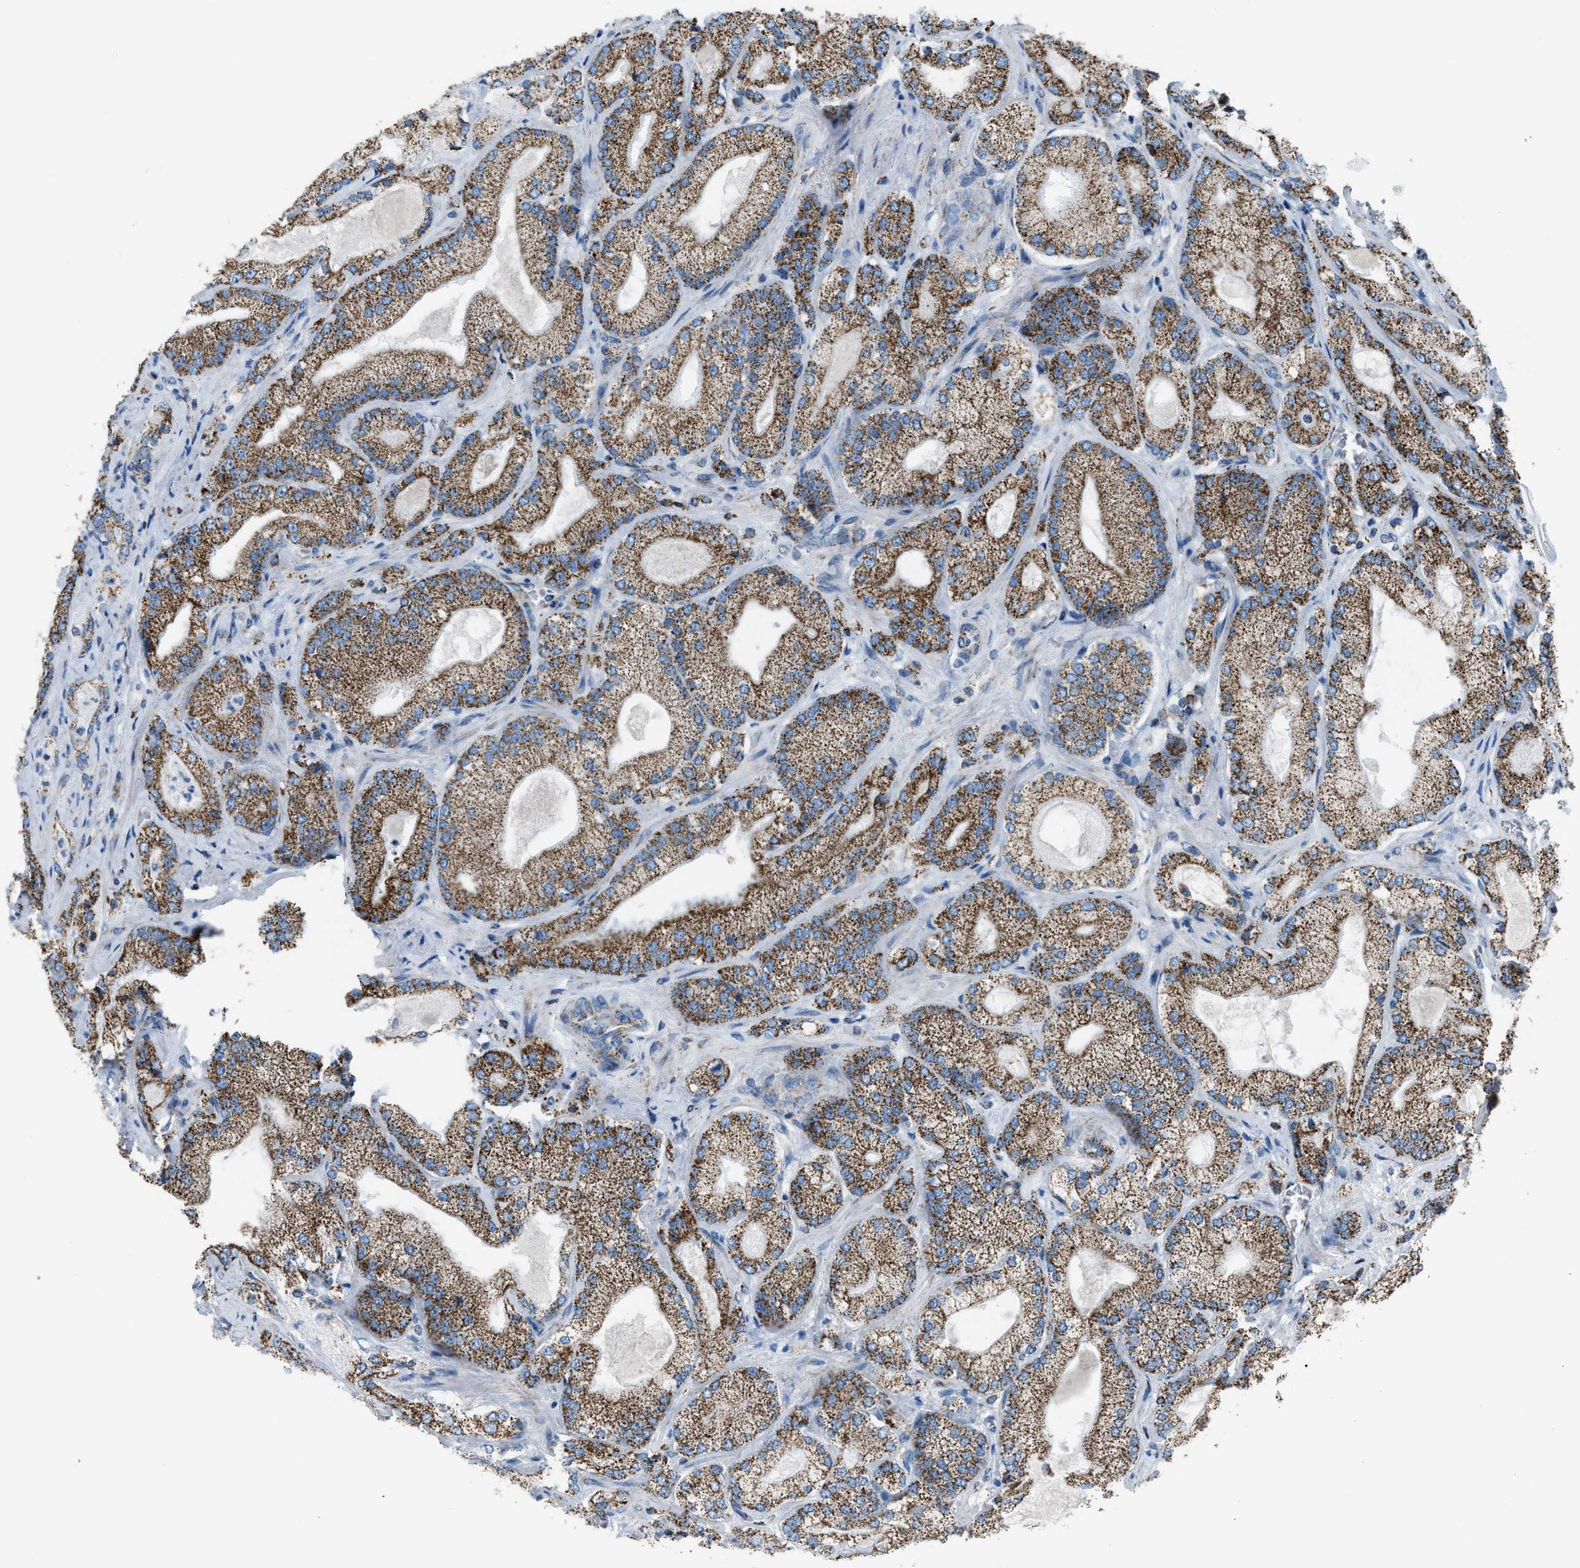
{"staining": {"intensity": "moderate", "quantity": ">75%", "location": "cytoplasmic/membranous"}, "tissue": "prostate cancer", "cell_type": "Tumor cells", "image_type": "cancer", "snomed": [{"axis": "morphology", "description": "Adenocarcinoma, Low grade"}, {"axis": "topography", "description": "Prostate"}], "caption": "An image of prostate cancer stained for a protein shows moderate cytoplasmic/membranous brown staining in tumor cells.", "gene": "MDH2", "patient": {"sex": "male", "age": 65}}